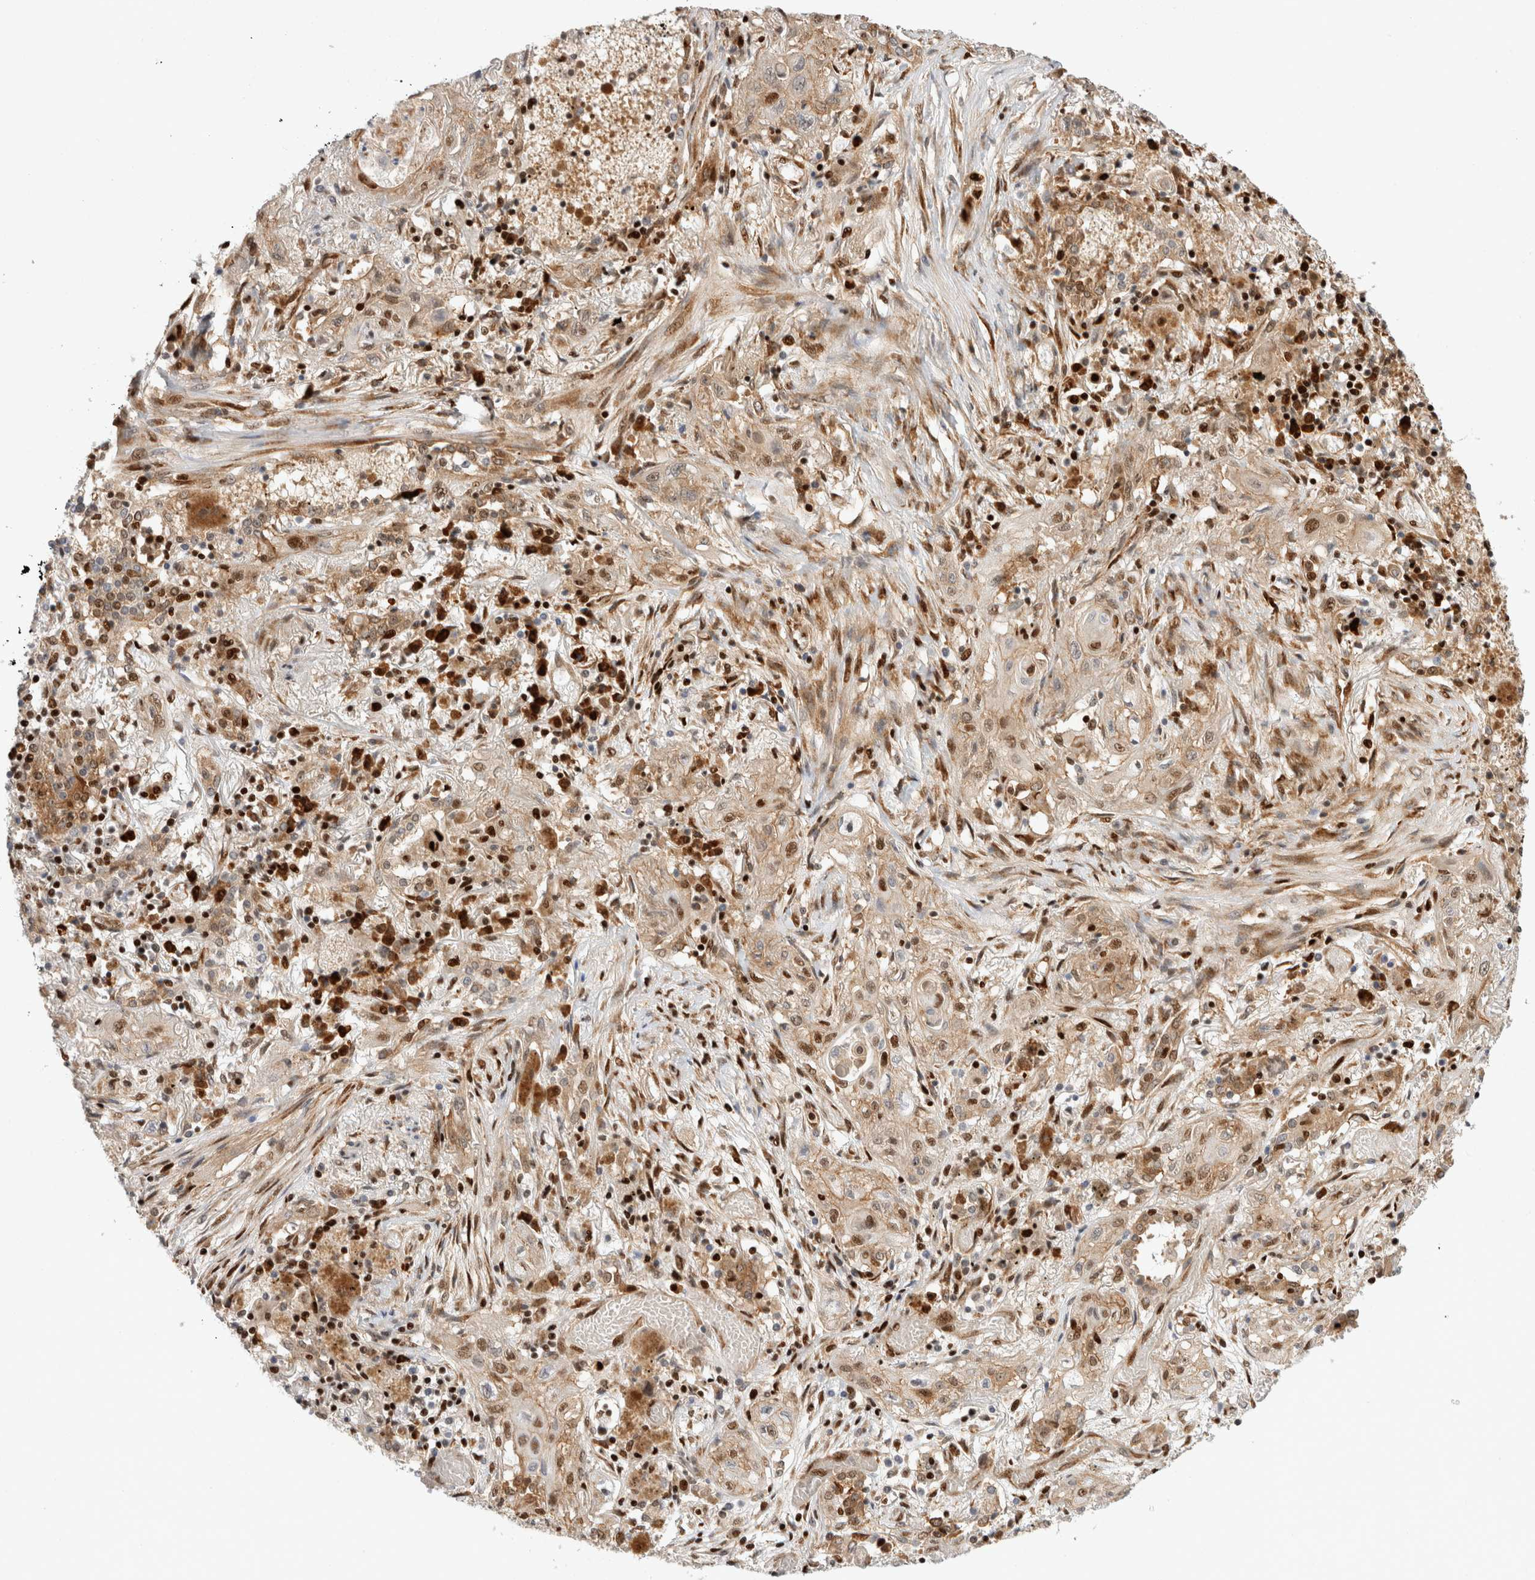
{"staining": {"intensity": "moderate", "quantity": ">75%", "location": "nuclear"}, "tissue": "lung cancer", "cell_type": "Tumor cells", "image_type": "cancer", "snomed": [{"axis": "morphology", "description": "Squamous cell carcinoma, NOS"}, {"axis": "topography", "description": "Lung"}], "caption": "A brown stain highlights moderate nuclear expression of a protein in human squamous cell carcinoma (lung) tumor cells.", "gene": "TCF4", "patient": {"sex": "female", "age": 47}}